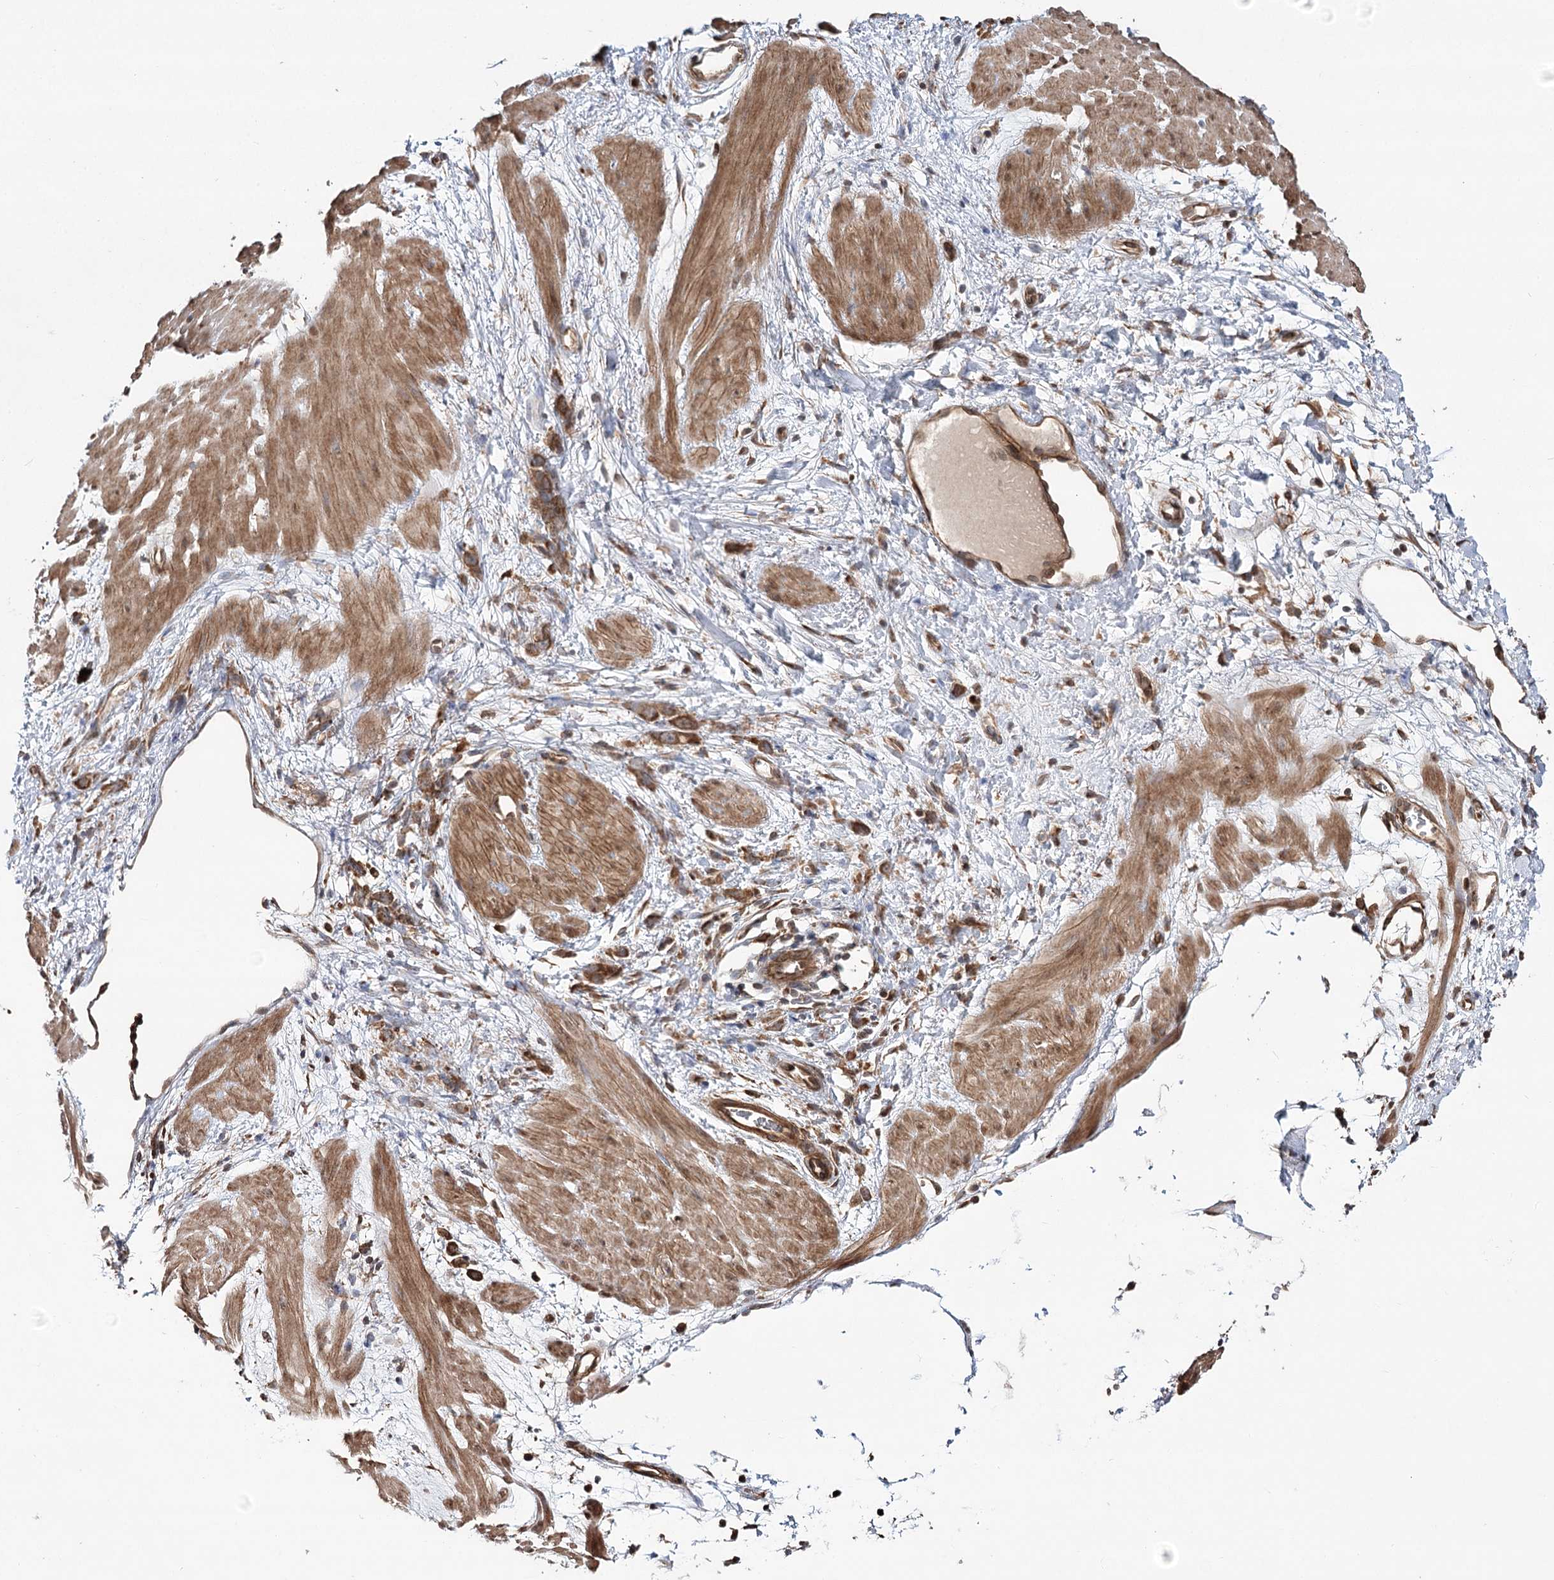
{"staining": {"intensity": "moderate", "quantity": ">75%", "location": "cytoplasmic/membranous"}, "tissue": "stomach cancer", "cell_type": "Tumor cells", "image_type": "cancer", "snomed": [{"axis": "morphology", "description": "Adenocarcinoma, NOS"}, {"axis": "topography", "description": "Stomach"}], "caption": "Immunohistochemistry (DAB (3,3'-diaminobenzidine)) staining of human adenocarcinoma (stomach) exhibits moderate cytoplasmic/membranous protein expression in approximately >75% of tumor cells.", "gene": "DNAJB14", "patient": {"sex": "female", "age": 76}}